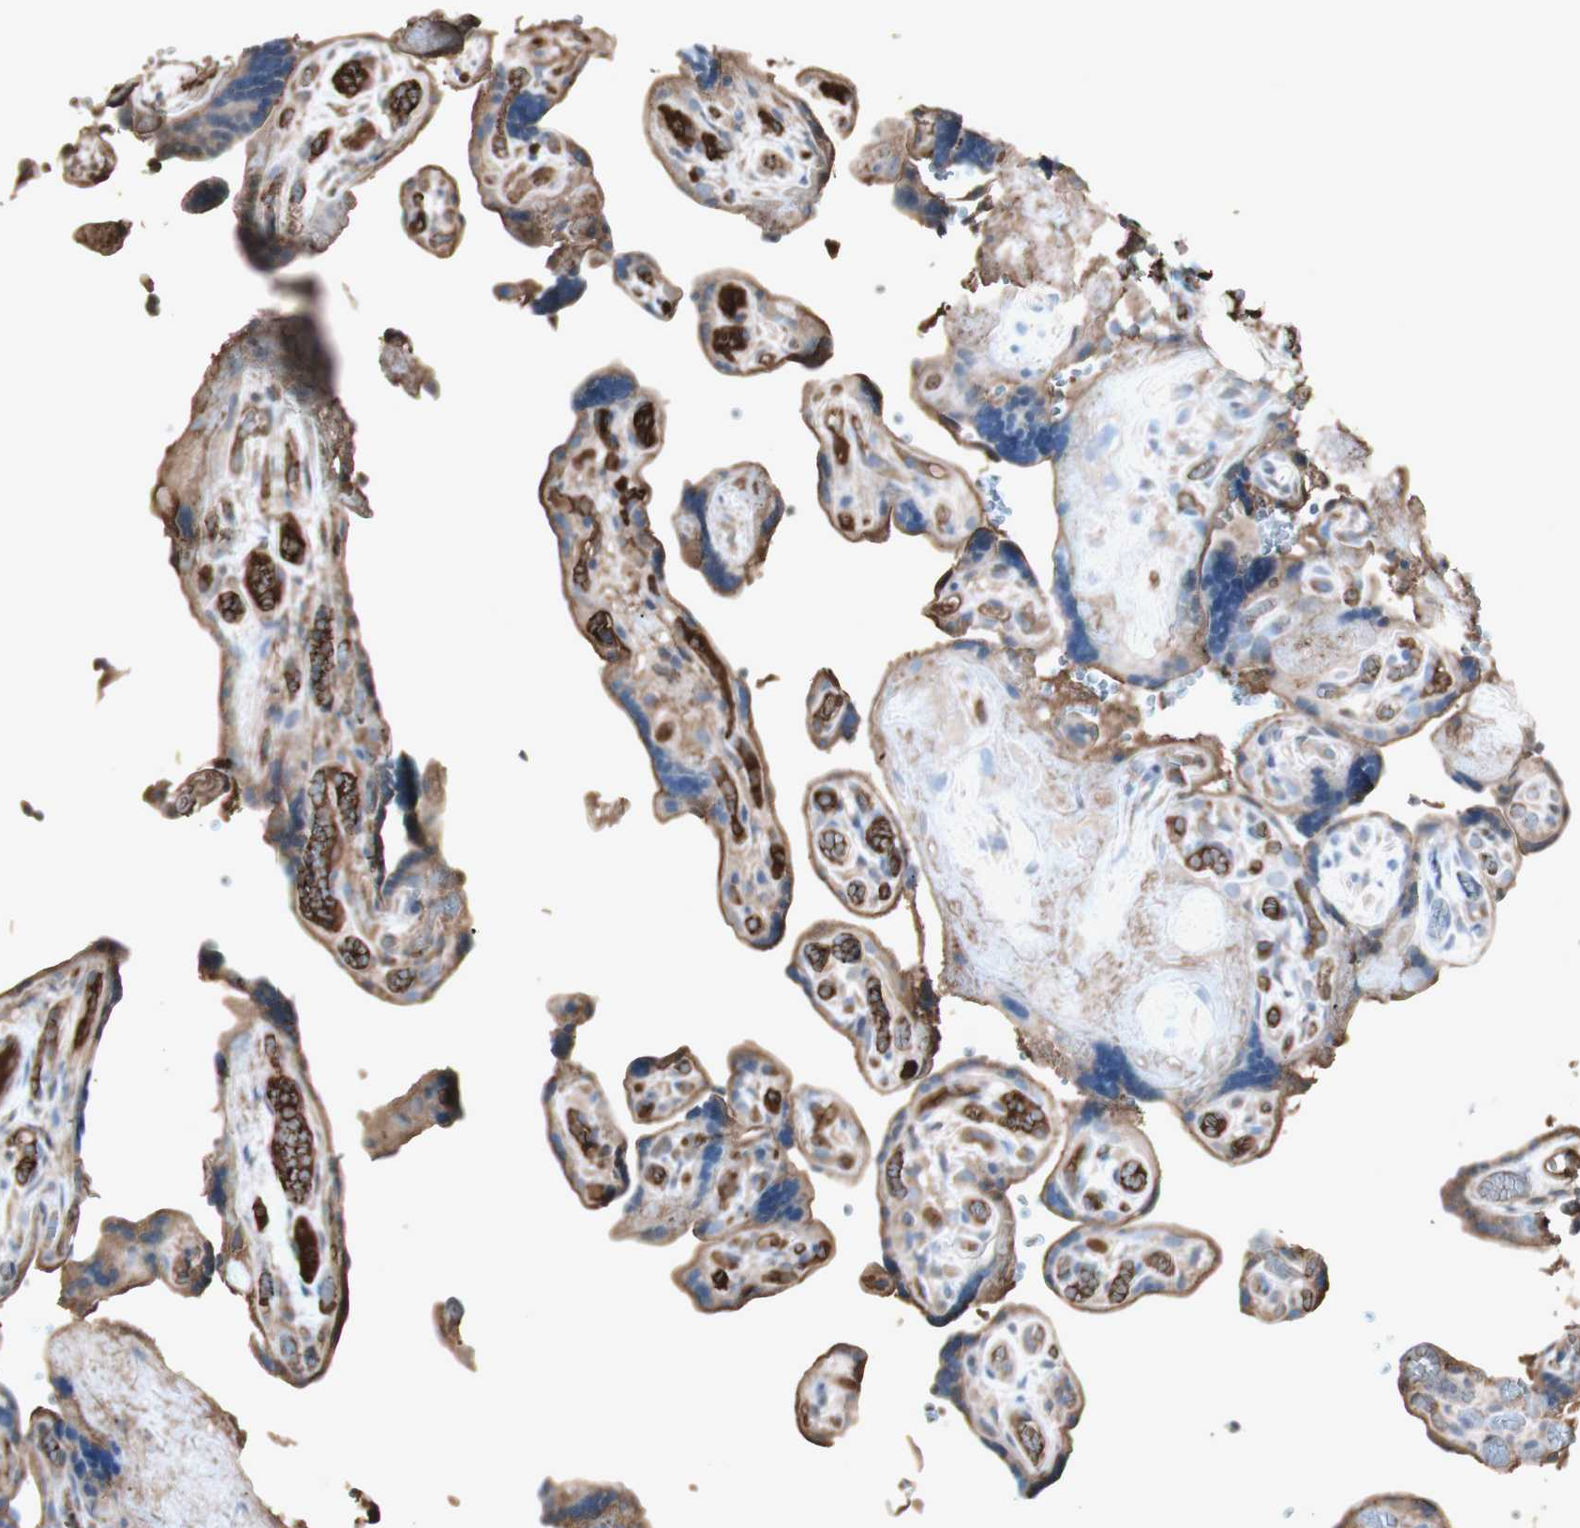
{"staining": {"intensity": "weak", "quantity": ">75%", "location": "cytoplasmic/membranous"}, "tissue": "placenta", "cell_type": "Decidual cells", "image_type": "normal", "snomed": [{"axis": "morphology", "description": "Normal tissue, NOS"}, {"axis": "topography", "description": "Placenta"}], "caption": "Weak cytoplasmic/membranous staining is identified in approximately >75% of decidual cells in normal placenta.", "gene": "MMP14", "patient": {"sex": "female", "age": 30}}